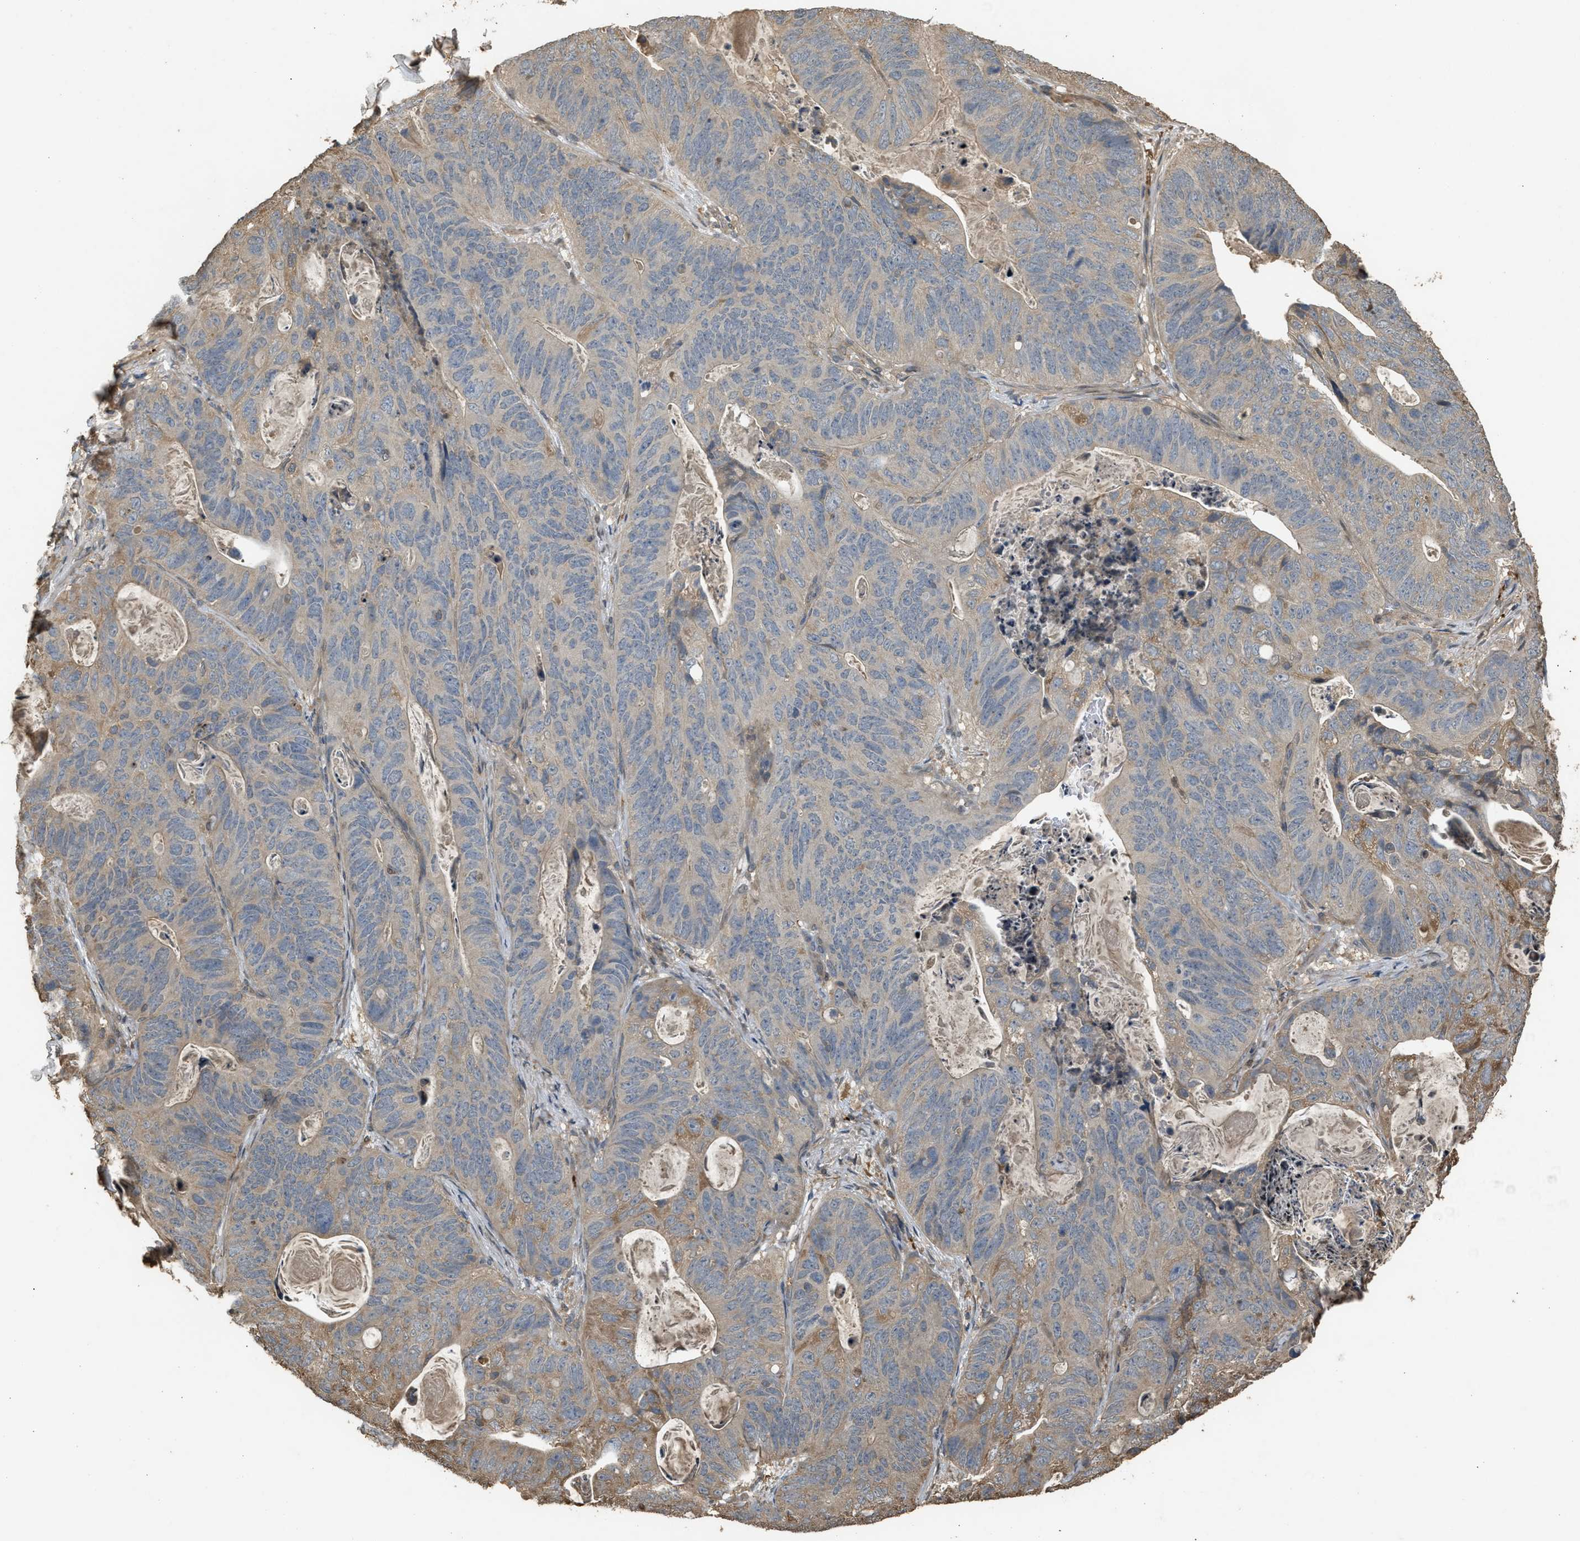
{"staining": {"intensity": "weak", "quantity": "<25%", "location": "cytoplasmic/membranous"}, "tissue": "stomach cancer", "cell_type": "Tumor cells", "image_type": "cancer", "snomed": [{"axis": "morphology", "description": "Normal tissue, NOS"}, {"axis": "morphology", "description": "Adenocarcinoma, NOS"}, {"axis": "topography", "description": "Stomach"}], "caption": "Stomach cancer stained for a protein using immunohistochemistry exhibits no positivity tumor cells.", "gene": "ARHGDIA", "patient": {"sex": "female", "age": 89}}